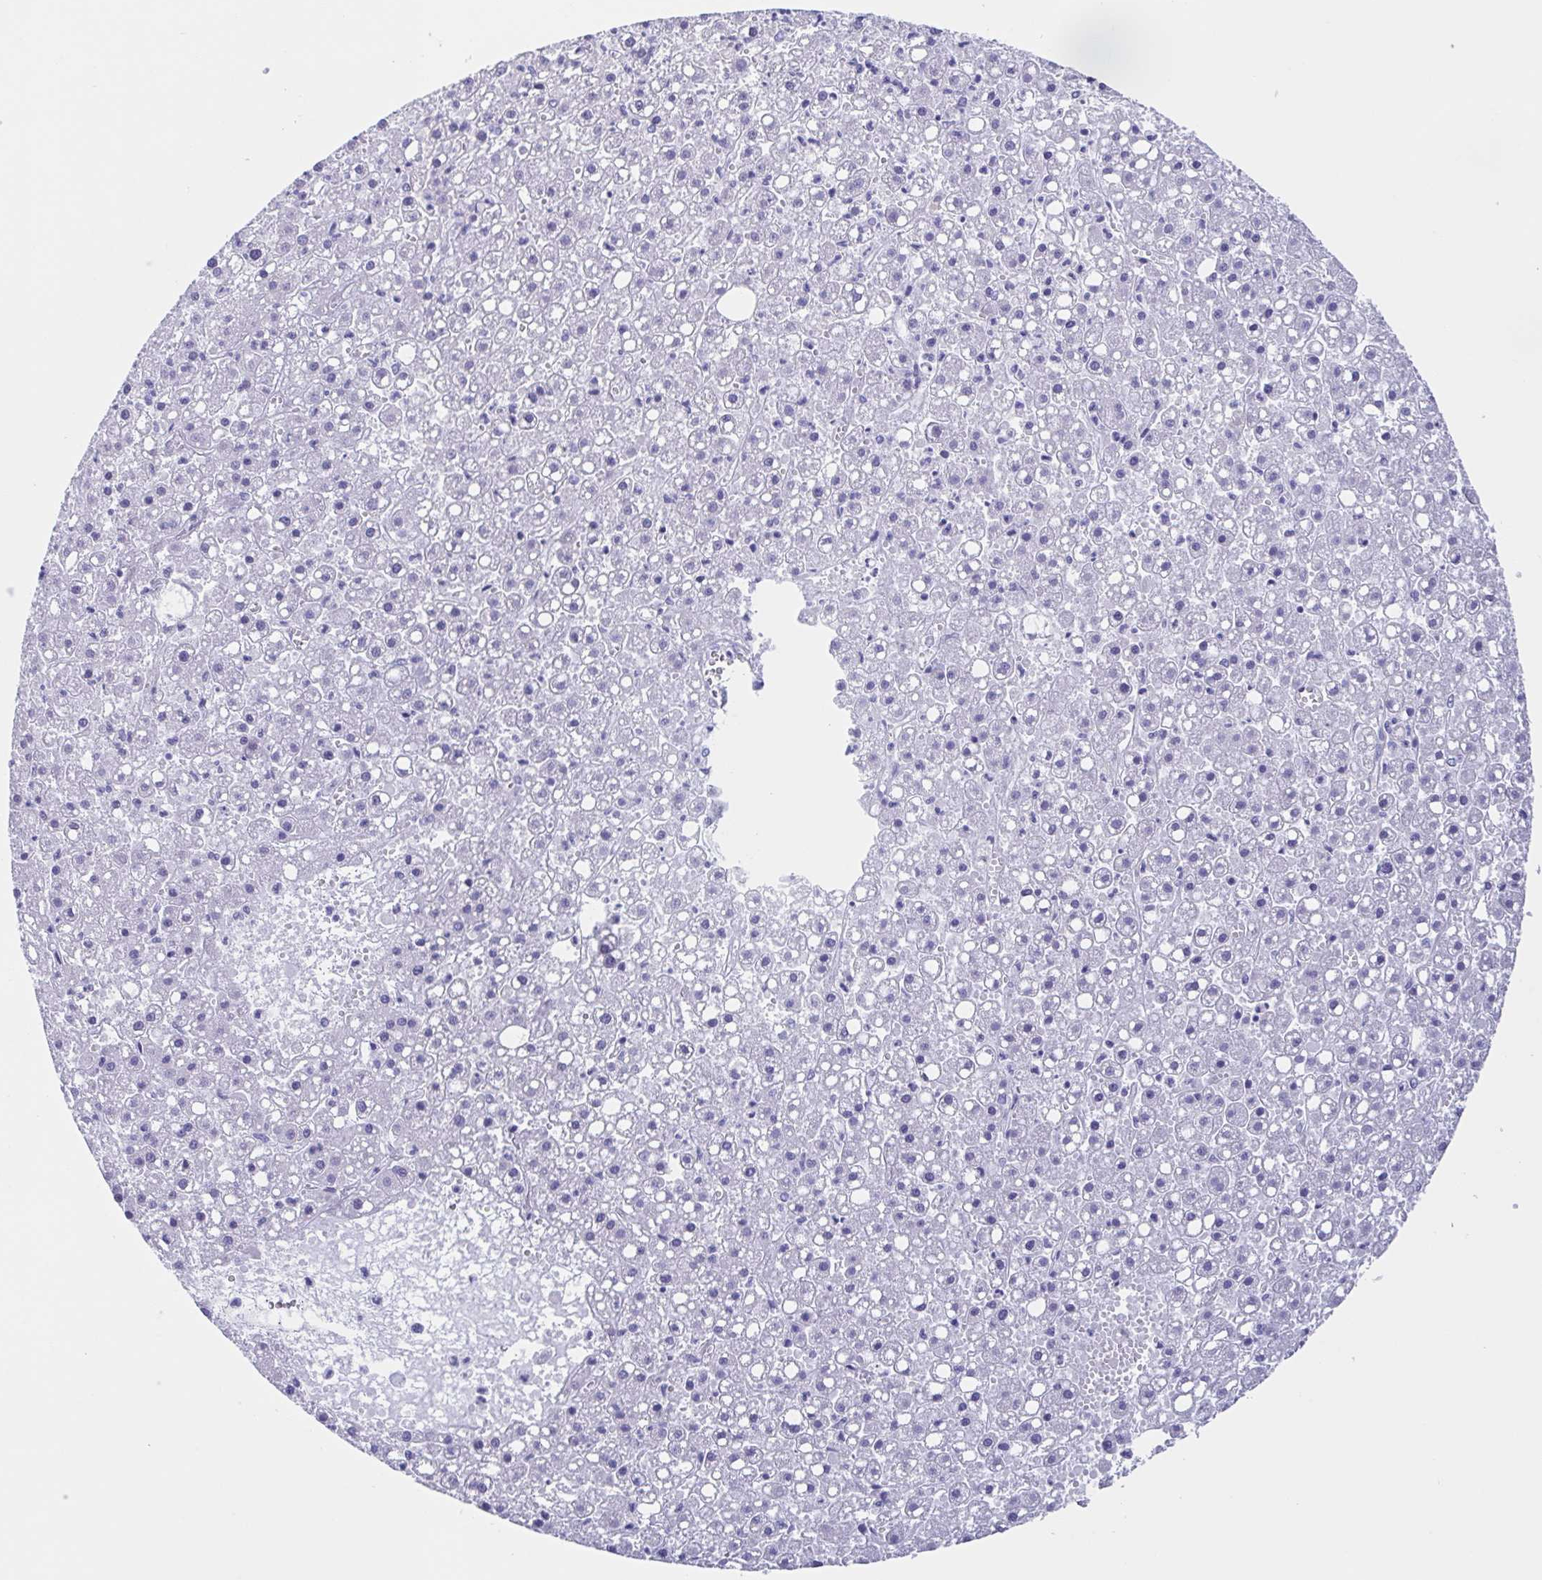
{"staining": {"intensity": "negative", "quantity": "none", "location": "none"}, "tissue": "liver cancer", "cell_type": "Tumor cells", "image_type": "cancer", "snomed": [{"axis": "morphology", "description": "Carcinoma, Hepatocellular, NOS"}, {"axis": "topography", "description": "Liver"}], "caption": "Tumor cells are negative for protein expression in human liver cancer. Nuclei are stained in blue.", "gene": "TEX12", "patient": {"sex": "male", "age": 67}}